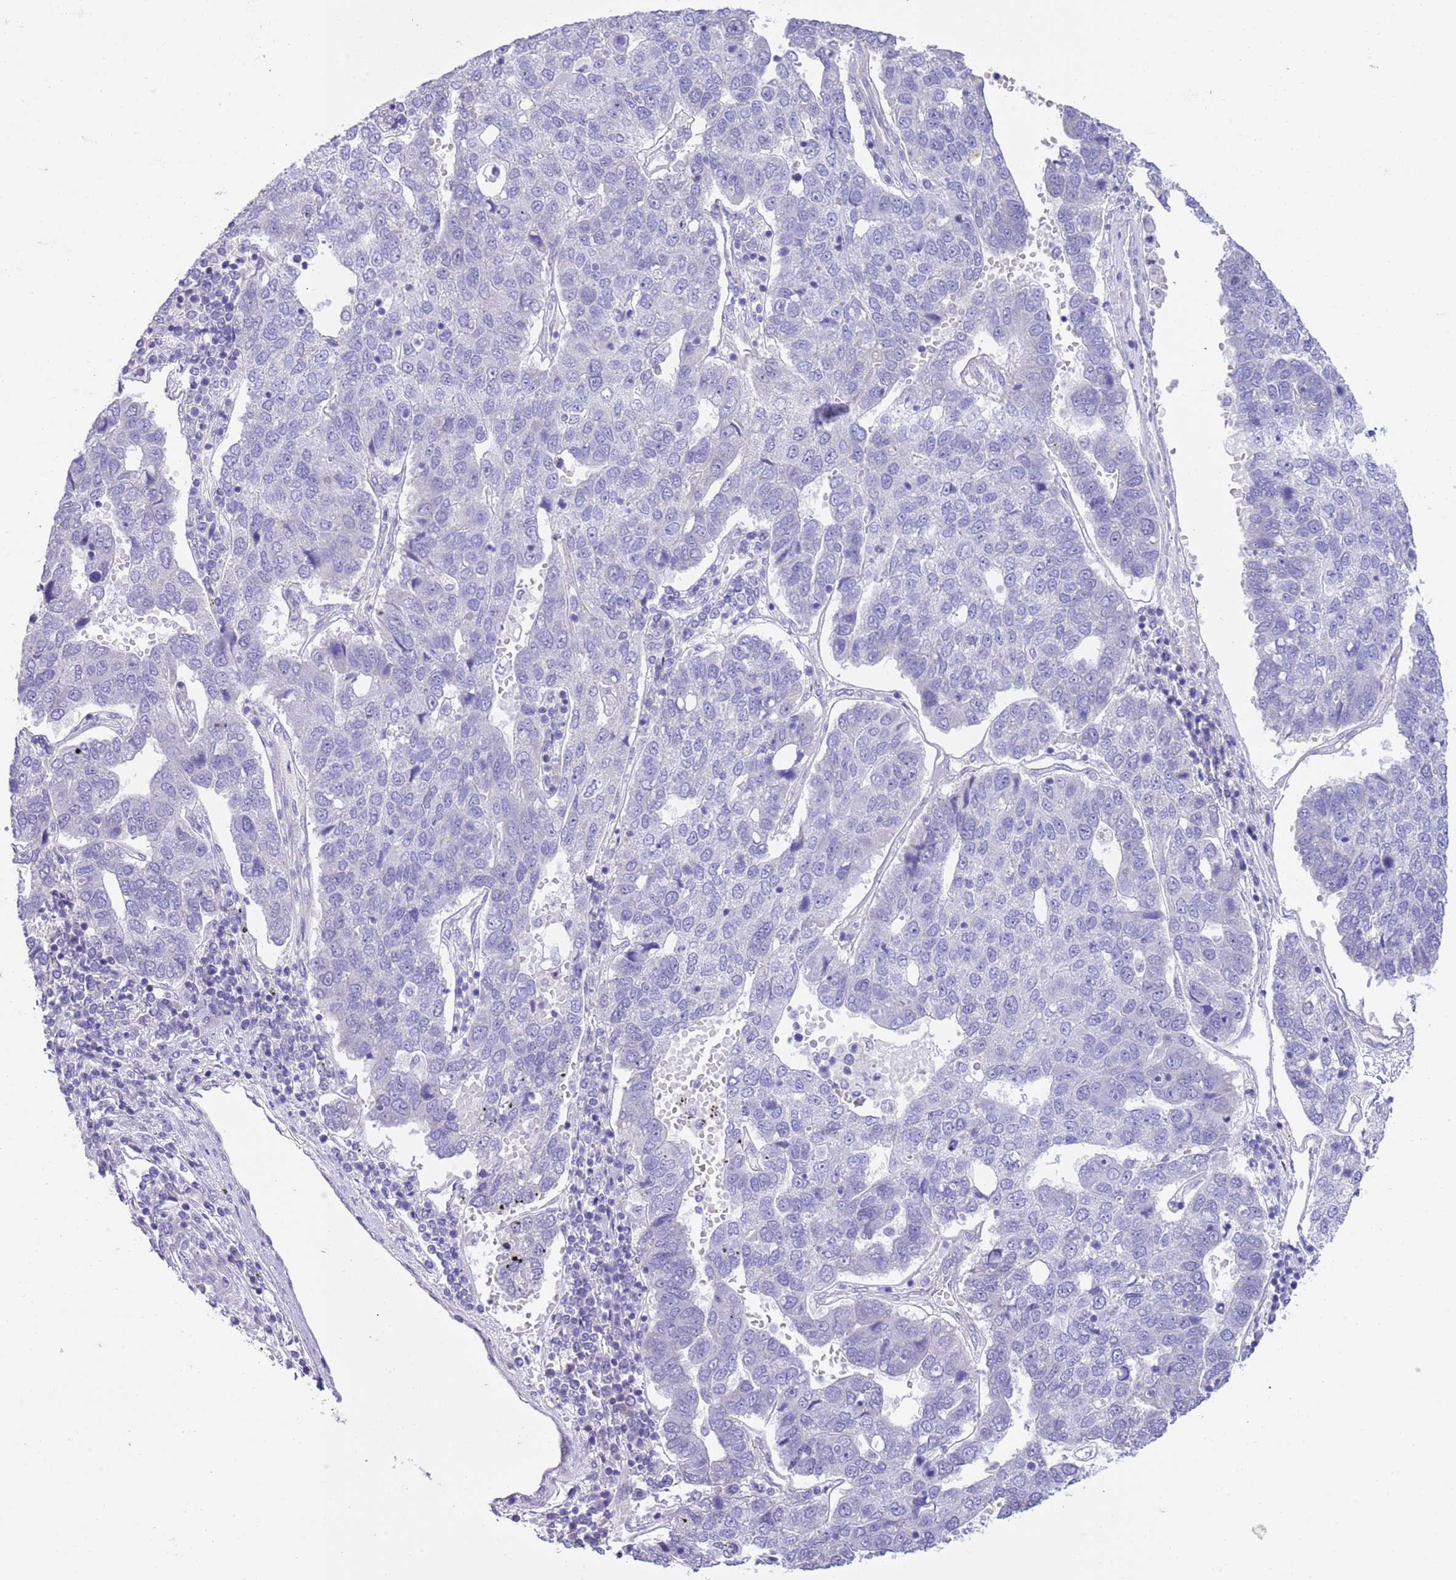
{"staining": {"intensity": "negative", "quantity": "none", "location": "none"}, "tissue": "pancreatic cancer", "cell_type": "Tumor cells", "image_type": "cancer", "snomed": [{"axis": "morphology", "description": "Adenocarcinoma, NOS"}, {"axis": "topography", "description": "Pancreas"}], "caption": "An immunohistochemistry (IHC) histopathology image of adenocarcinoma (pancreatic) is shown. There is no staining in tumor cells of adenocarcinoma (pancreatic).", "gene": "NET1", "patient": {"sex": "female", "age": 61}}